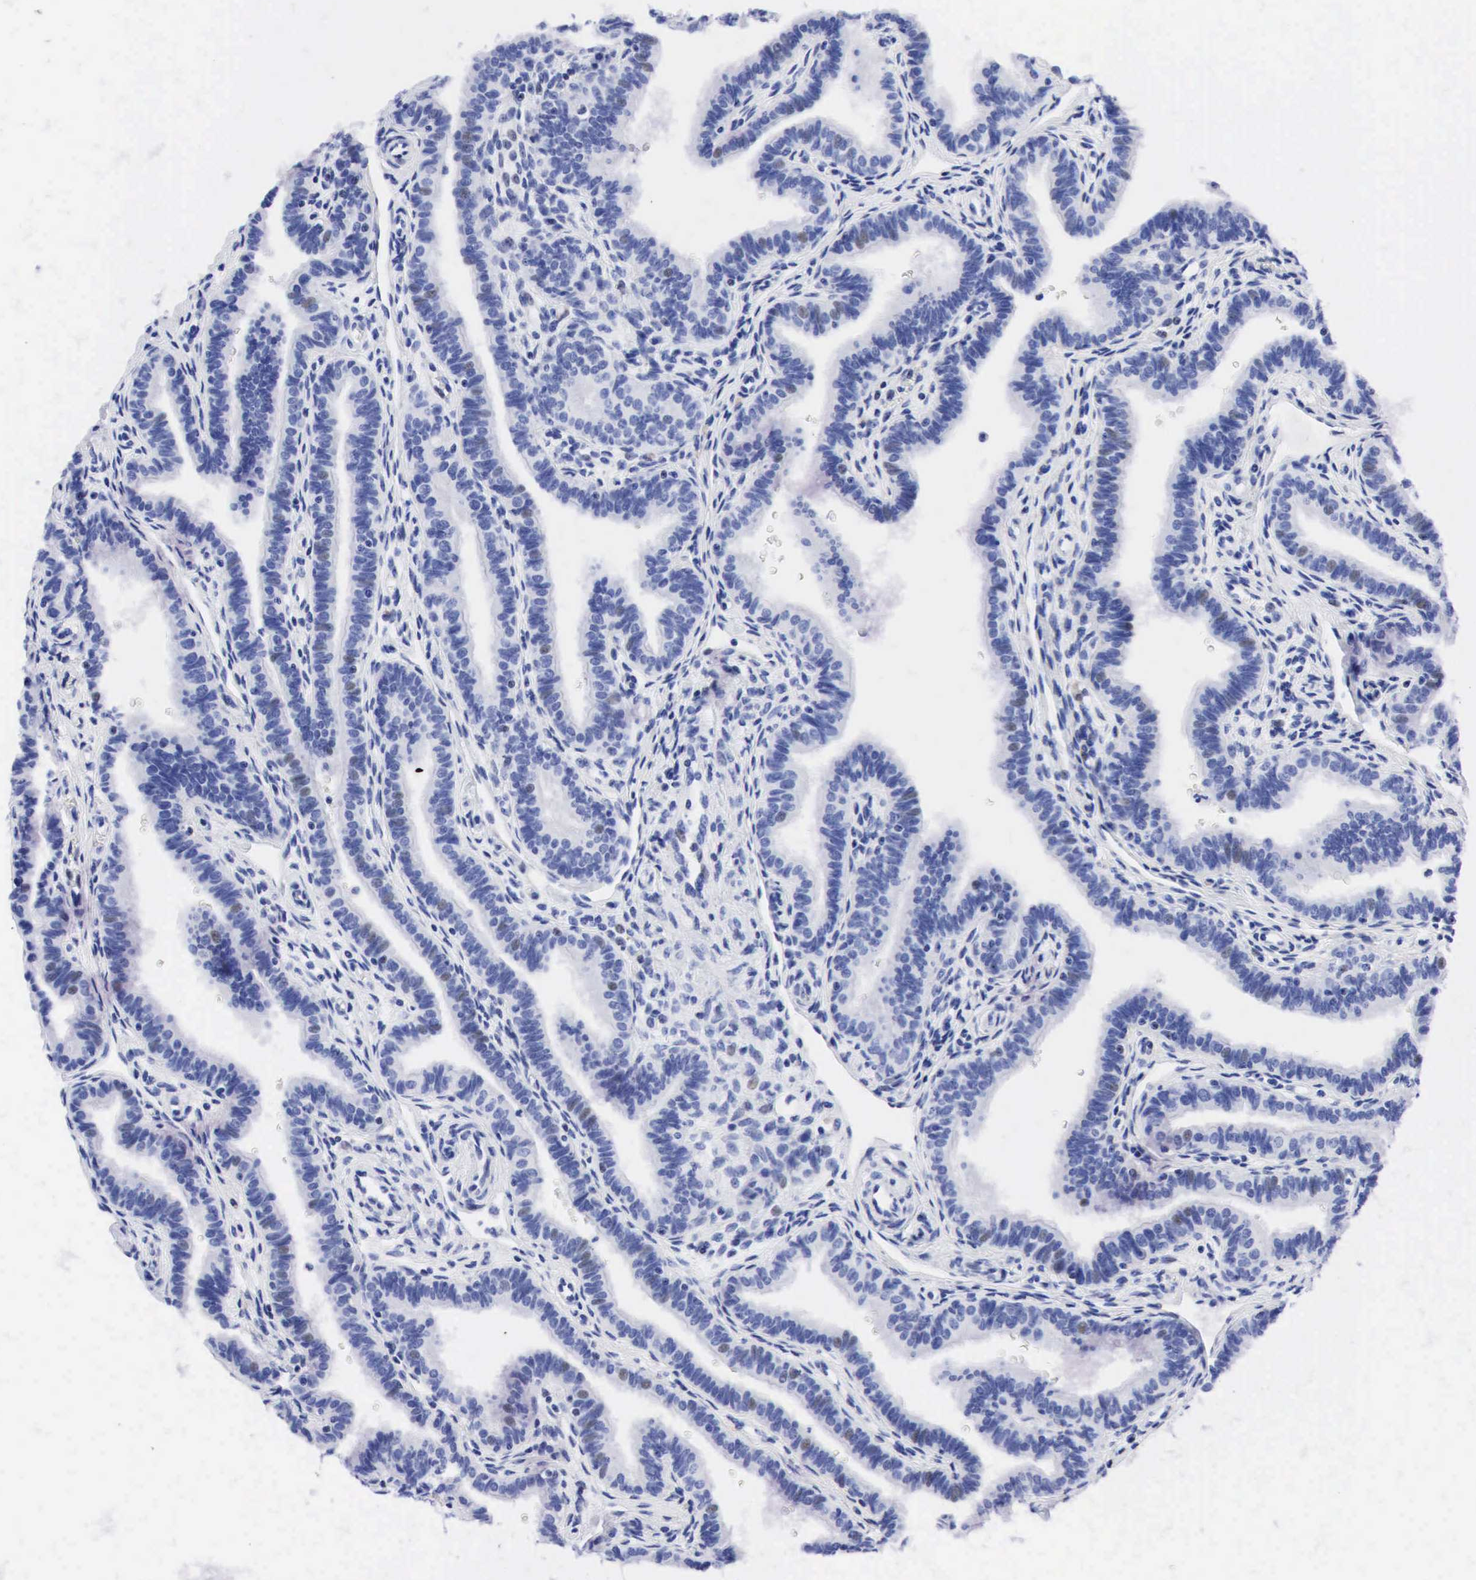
{"staining": {"intensity": "weak", "quantity": "<25%", "location": "nuclear"}, "tissue": "fallopian tube", "cell_type": "Glandular cells", "image_type": "normal", "snomed": [{"axis": "morphology", "description": "Normal tissue, NOS"}, {"axis": "topography", "description": "Fallopian tube"}], "caption": "High power microscopy image of an immunohistochemistry micrograph of unremarkable fallopian tube, revealing no significant positivity in glandular cells.", "gene": "PTH", "patient": {"sex": "female", "age": 32}}